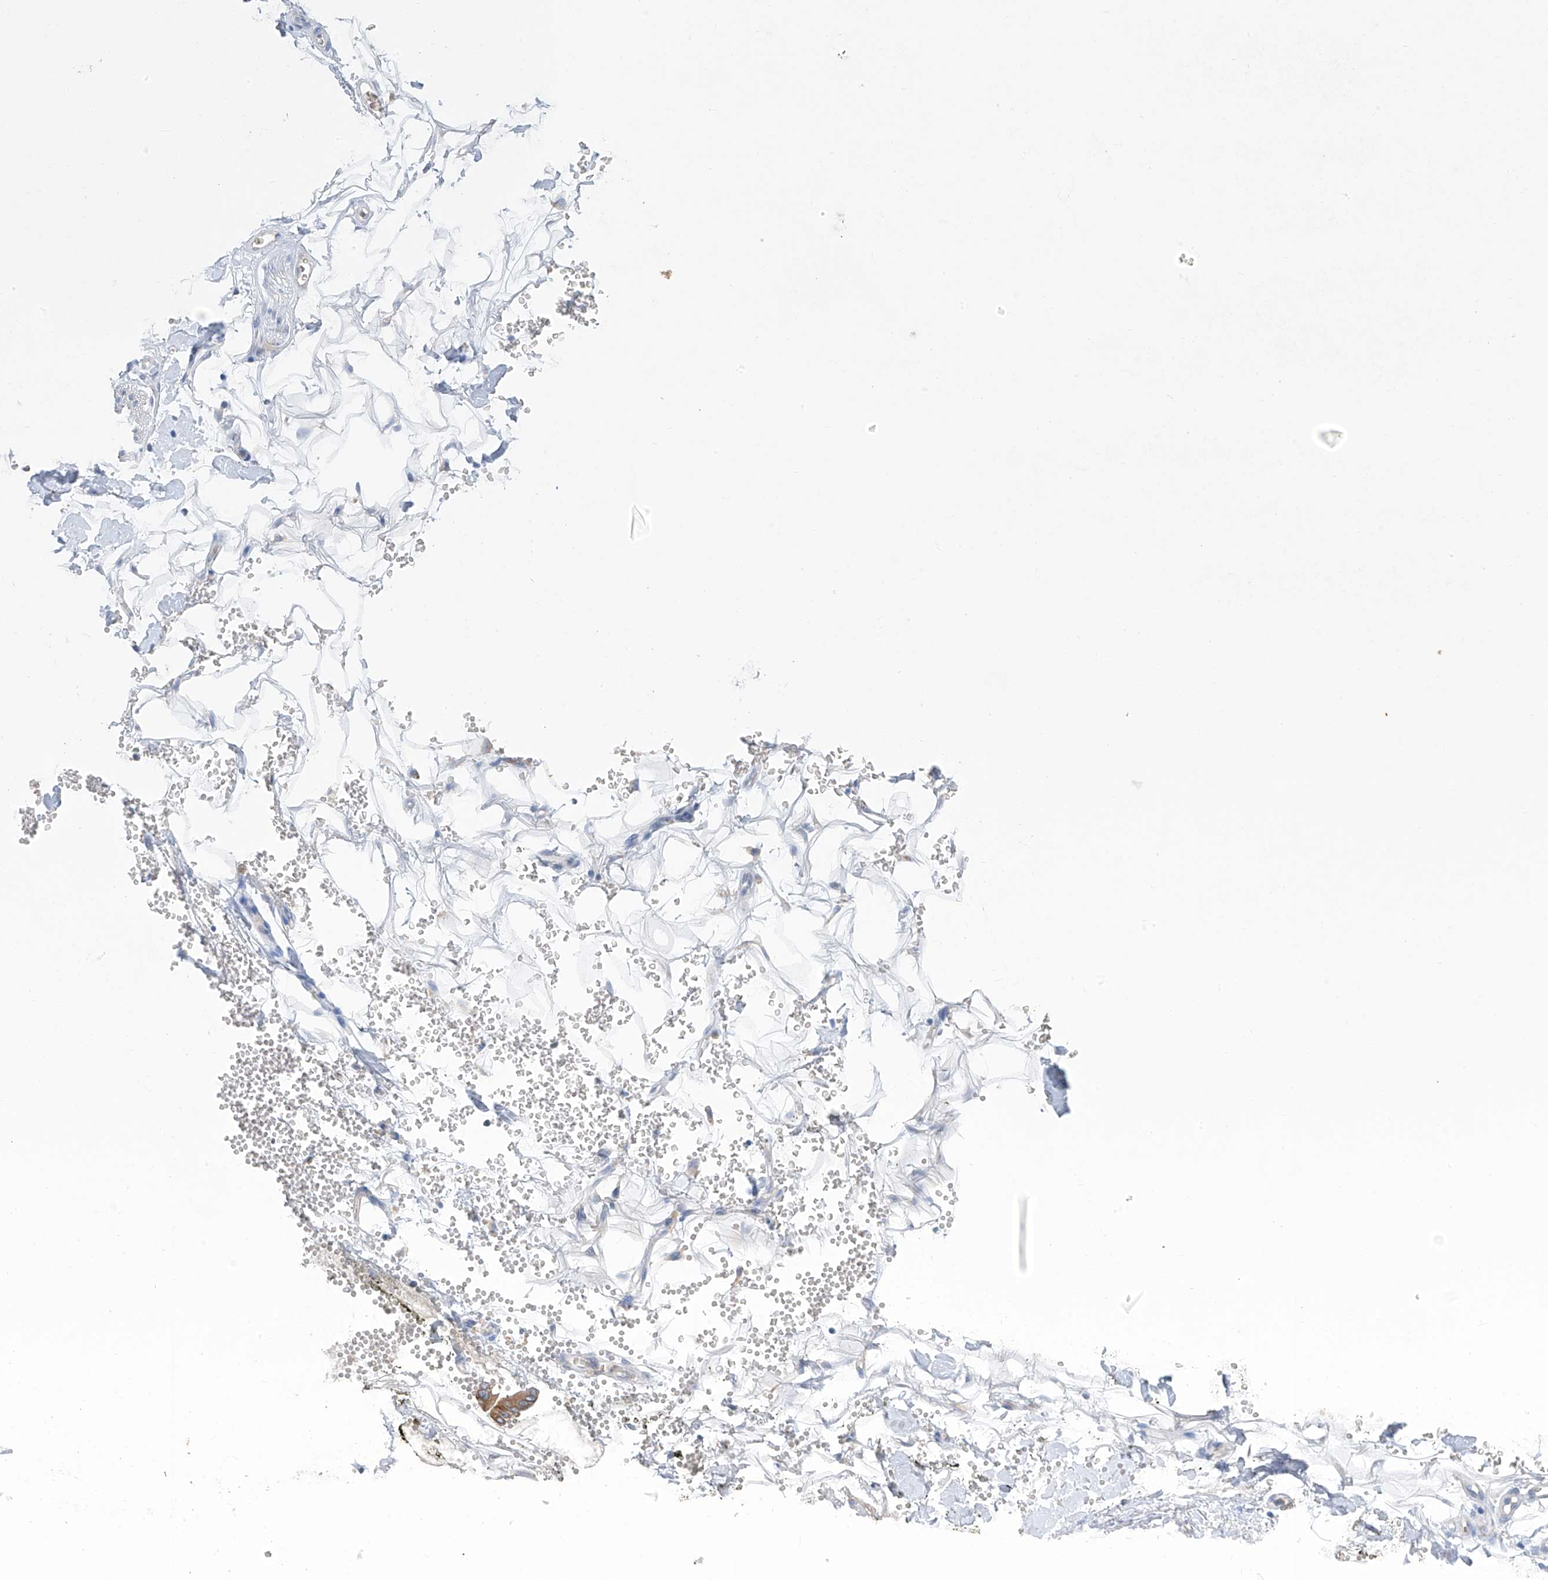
{"staining": {"intensity": "negative", "quantity": "none", "location": "none"}, "tissue": "adipose tissue", "cell_type": "Adipocytes", "image_type": "normal", "snomed": [{"axis": "morphology", "description": "Normal tissue, NOS"}, {"axis": "morphology", "description": "Adenocarcinoma, NOS"}, {"axis": "topography", "description": "Pancreas"}, {"axis": "topography", "description": "Peripheral nerve tissue"}], "caption": "This is an immunohistochemistry micrograph of unremarkable human adipose tissue. There is no positivity in adipocytes.", "gene": "CYP4V2", "patient": {"sex": "male", "age": 59}}